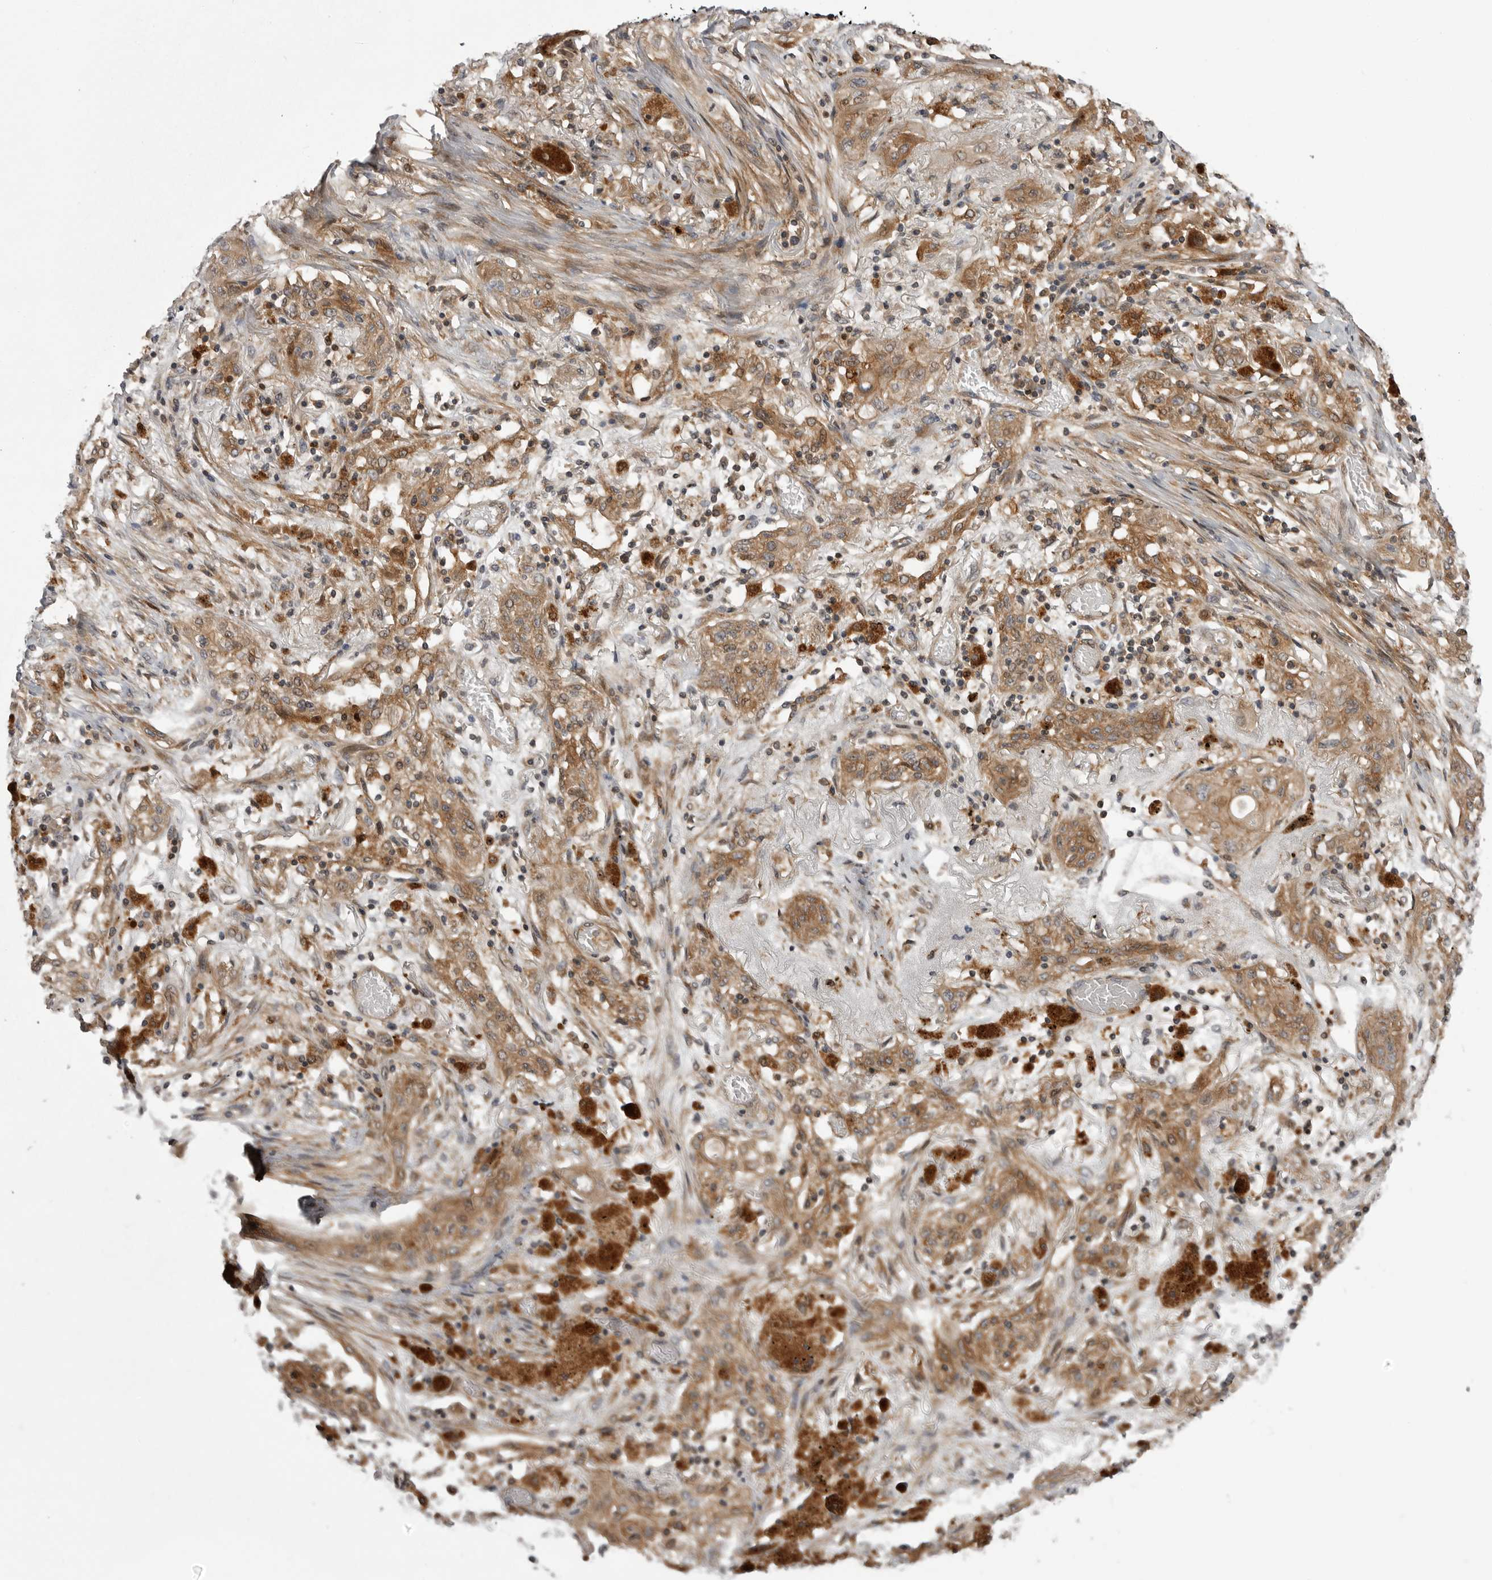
{"staining": {"intensity": "moderate", "quantity": ">75%", "location": "cytoplasmic/membranous"}, "tissue": "lung cancer", "cell_type": "Tumor cells", "image_type": "cancer", "snomed": [{"axis": "morphology", "description": "Squamous cell carcinoma, NOS"}, {"axis": "topography", "description": "Lung"}], "caption": "Immunohistochemical staining of human lung squamous cell carcinoma reveals medium levels of moderate cytoplasmic/membranous protein positivity in approximately >75% of tumor cells. (DAB IHC, brown staining for protein, blue staining for nuclei).", "gene": "LRRC45", "patient": {"sex": "female", "age": 47}}